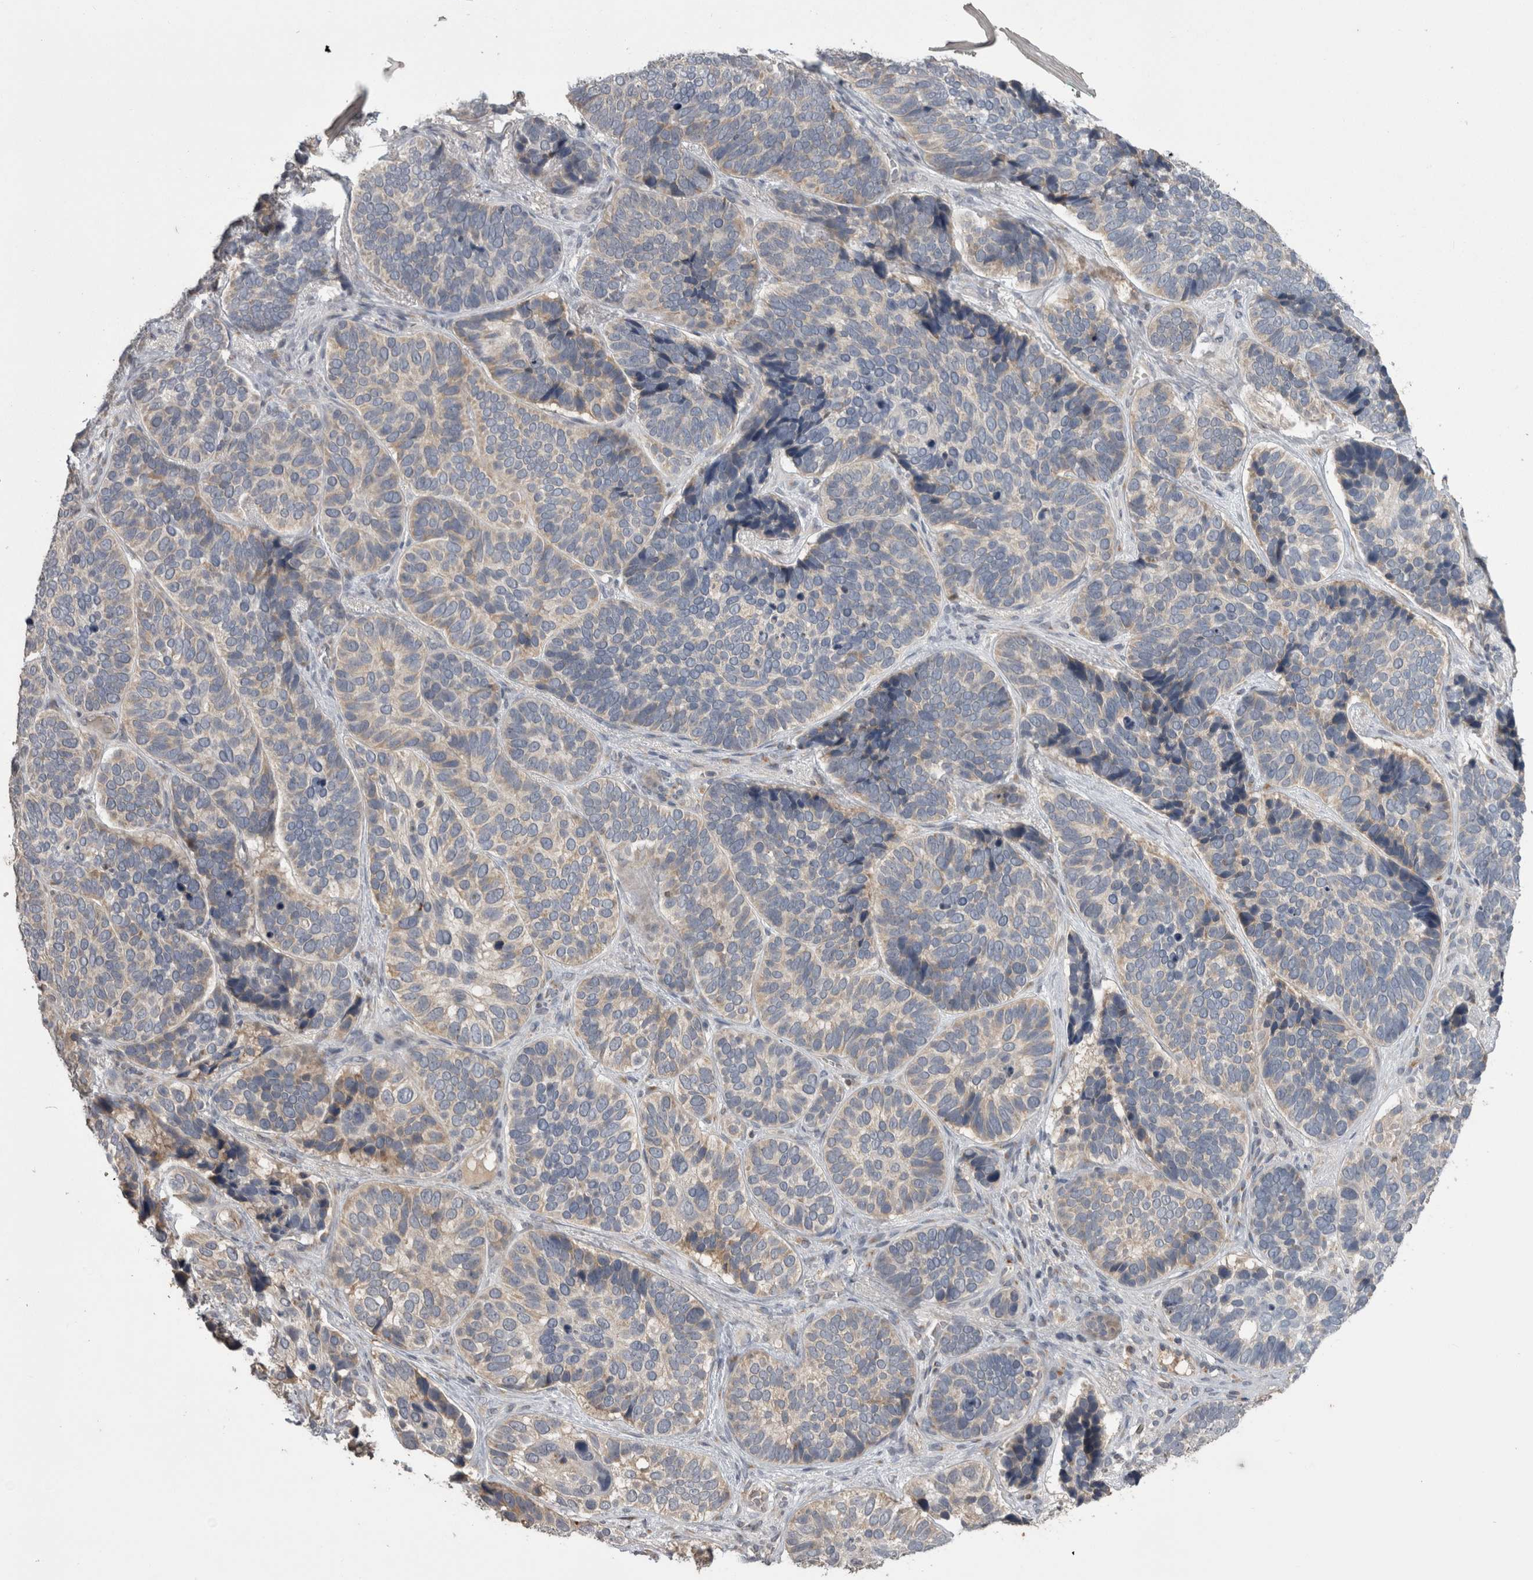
{"staining": {"intensity": "negative", "quantity": "none", "location": "none"}, "tissue": "skin cancer", "cell_type": "Tumor cells", "image_type": "cancer", "snomed": [{"axis": "morphology", "description": "Basal cell carcinoma"}, {"axis": "topography", "description": "Skin"}], "caption": "There is no significant staining in tumor cells of skin cancer. (DAB immunohistochemistry with hematoxylin counter stain).", "gene": "ANXA13", "patient": {"sex": "male", "age": 62}}